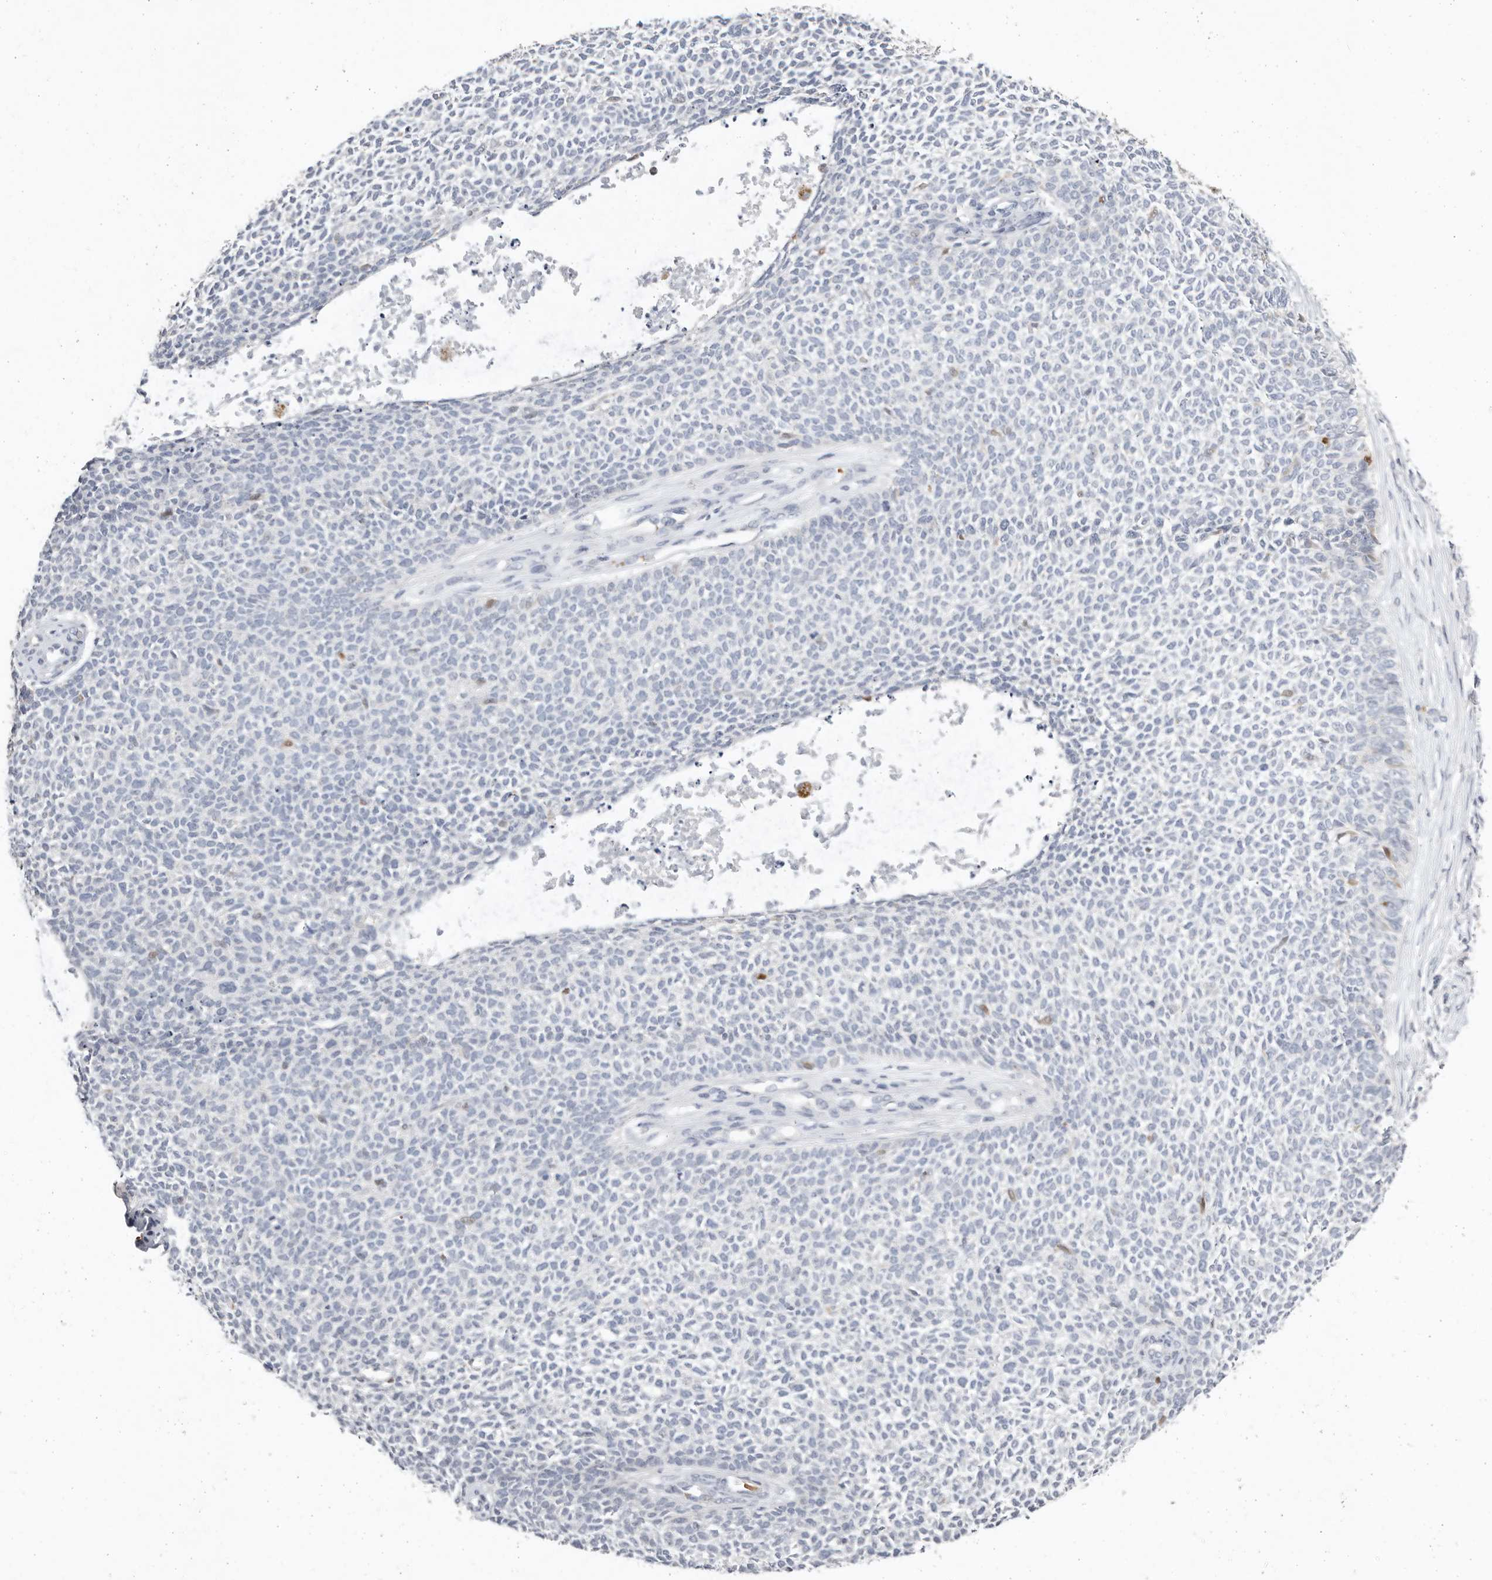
{"staining": {"intensity": "negative", "quantity": "none", "location": "none"}, "tissue": "skin cancer", "cell_type": "Tumor cells", "image_type": "cancer", "snomed": [{"axis": "morphology", "description": "Basal cell carcinoma"}, {"axis": "topography", "description": "Skin"}], "caption": "DAB (3,3'-diaminobenzidine) immunohistochemical staining of basal cell carcinoma (skin) reveals no significant staining in tumor cells.", "gene": "TMEM63B", "patient": {"sex": "female", "age": 84}}